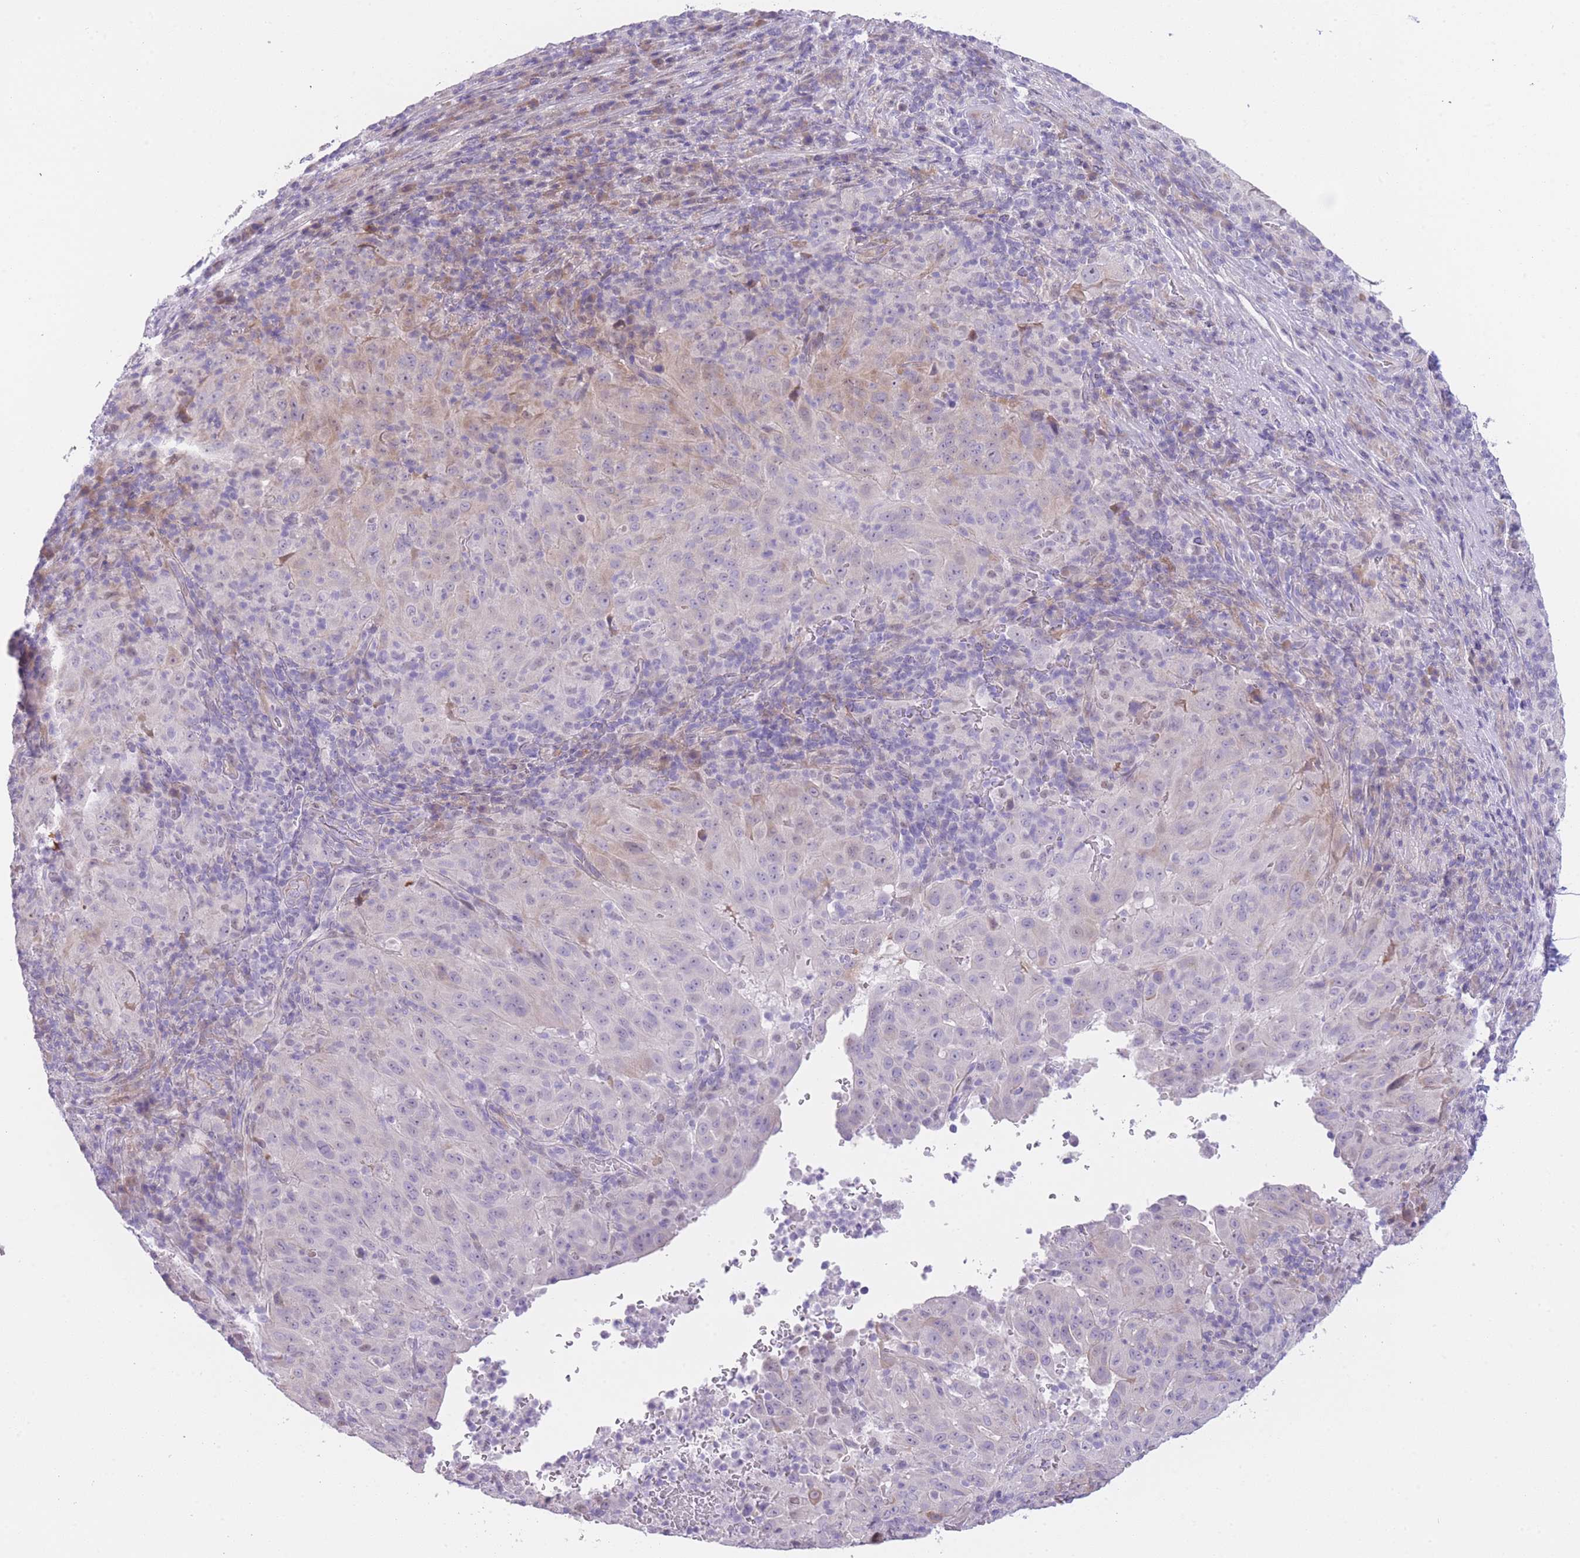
{"staining": {"intensity": "negative", "quantity": "none", "location": "none"}, "tissue": "pancreatic cancer", "cell_type": "Tumor cells", "image_type": "cancer", "snomed": [{"axis": "morphology", "description": "Adenocarcinoma, NOS"}, {"axis": "topography", "description": "Pancreas"}], "caption": "Immunohistochemistry micrograph of pancreatic cancer stained for a protein (brown), which demonstrates no expression in tumor cells. (IHC, brightfield microscopy, high magnification).", "gene": "IMPG1", "patient": {"sex": "male", "age": 63}}